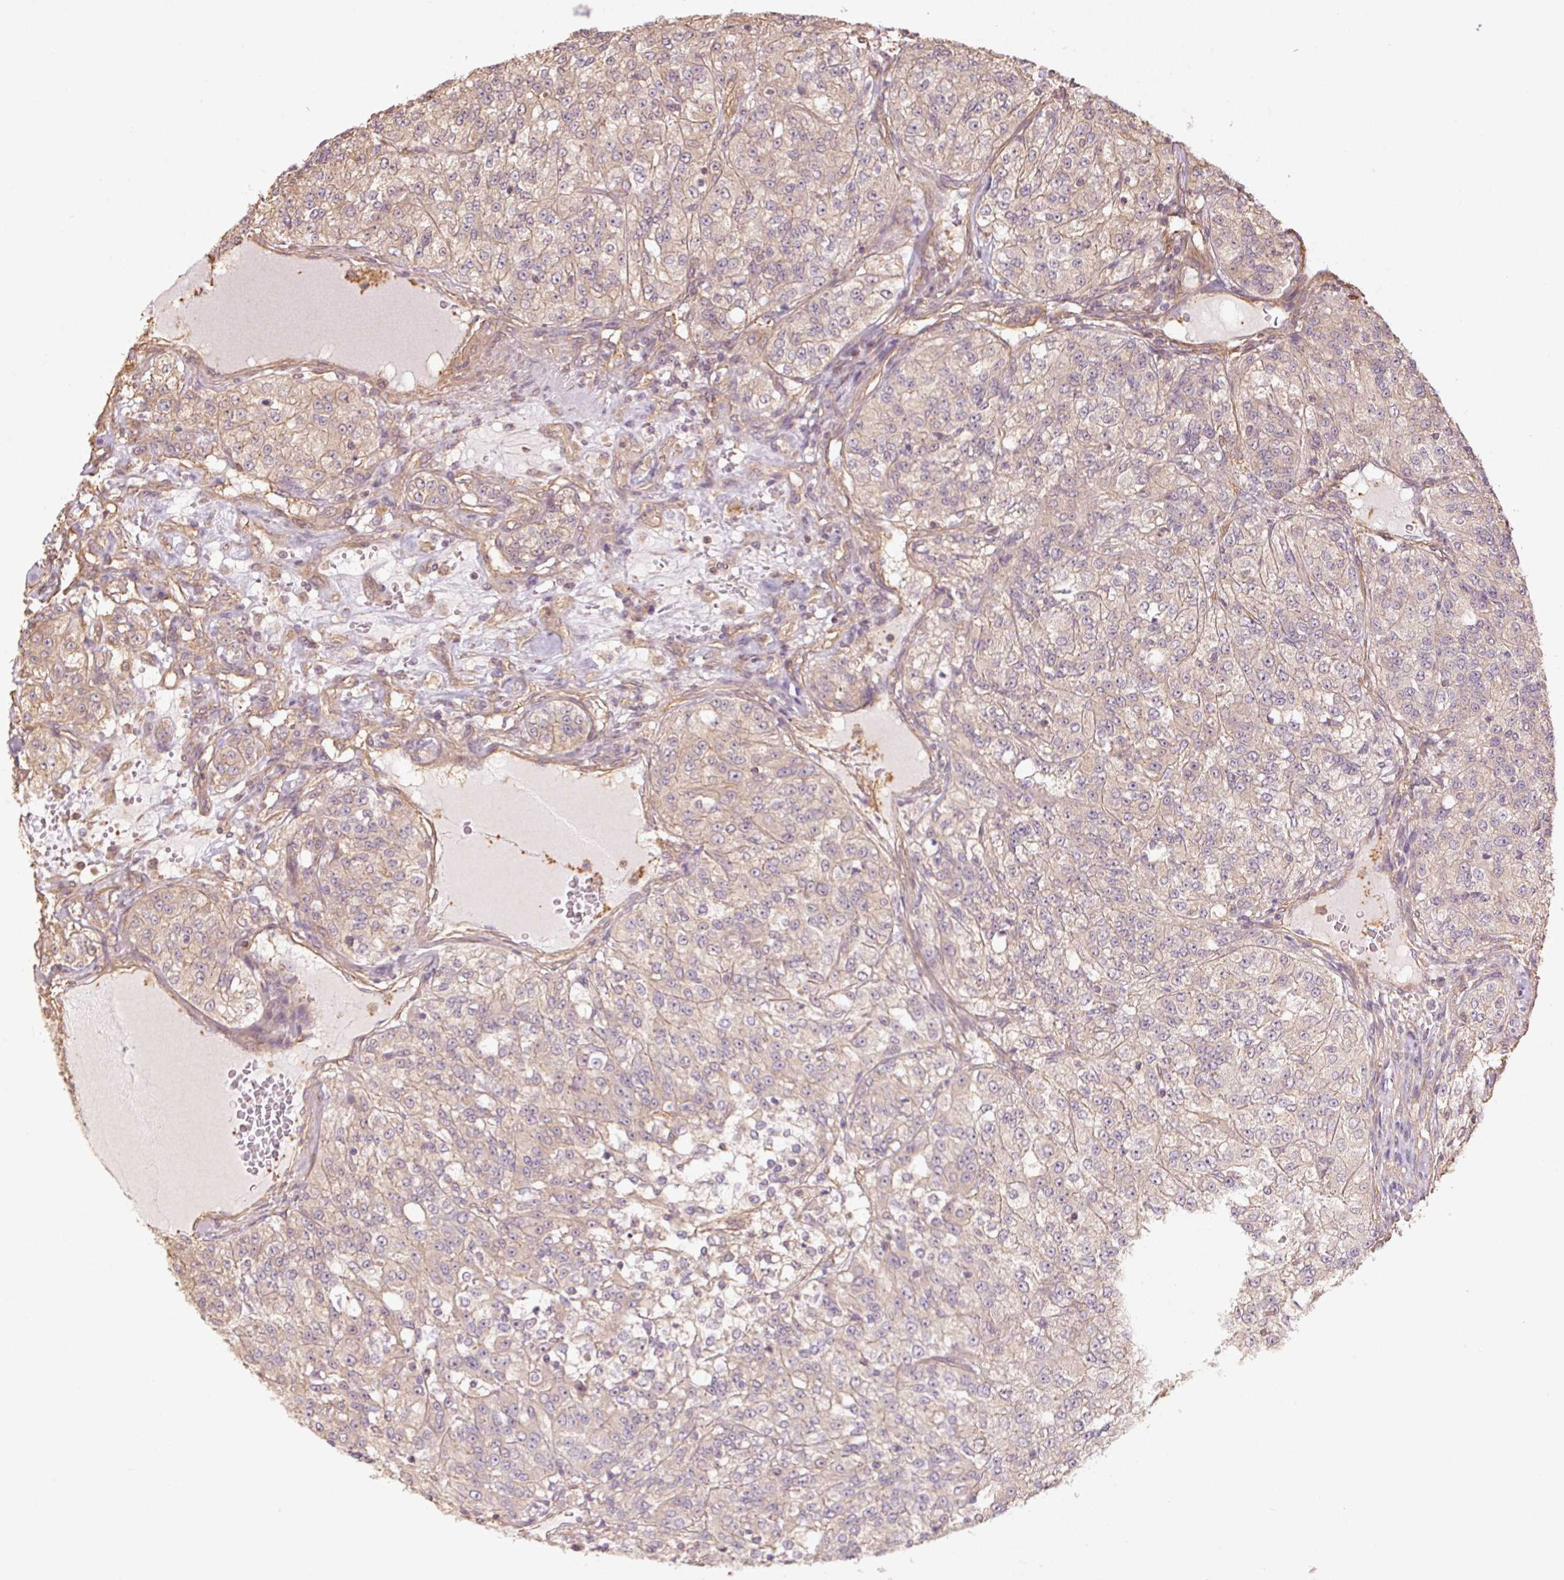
{"staining": {"intensity": "weak", "quantity": ">75%", "location": "cytoplasmic/membranous"}, "tissue": "renal cancer", "cell_type": "Tumor cells", "image_type": "cancer", "snomed": [{"axis": "morphology", "description": "Adenocarcinoma, NOS"}, {"axis": "topography", "description": "Kidney"}], "caption": "The immunohistochemical stain highlights weak cytoplasmic/membranous staining in tumor cells of renal adenocarcinoma tissue.", "gene": "QDPR", "patient": {"sex": "female", "age": 63}}